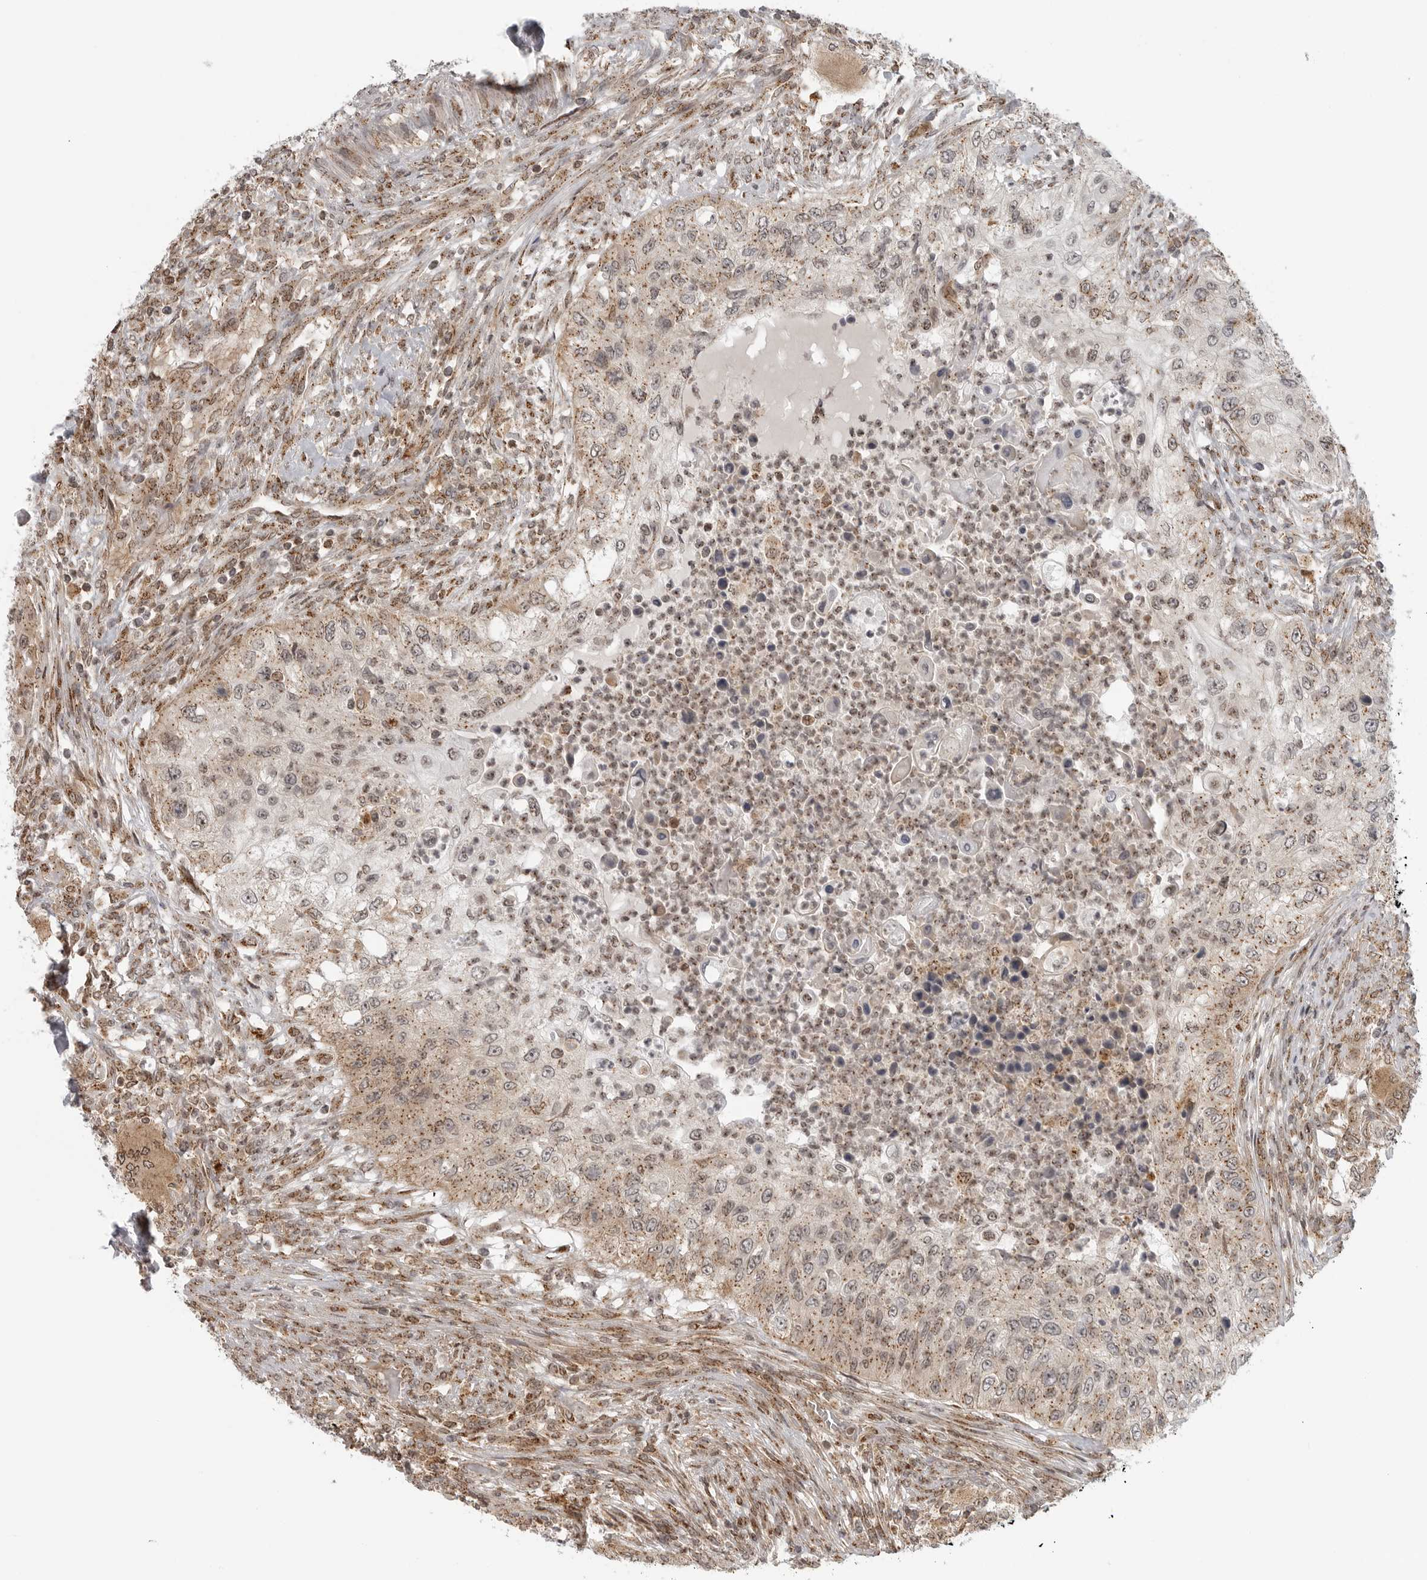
{"staining": {"intensity": "moderate", "quantity": ">75%", "location": "cytoplasmic/membranous"}, "tissue": "urothelial cancer", "cell_type": "Tumor cells", "image_type": "cancer", "snomed": [{"axis": "morphology", "description": "Urothelial carcinoma, High grade"}, {"axis": "topography", "description": "Urinary bladder"}], "caption": "Urothelial carcinoma (high-grade) stained for a protein (brown) shows moderate cytoplasmic/membranous positive staining in approximately >75% of tumor cells.", "gene": "COPA", "patient": {"sex": "female", "age": 60}}